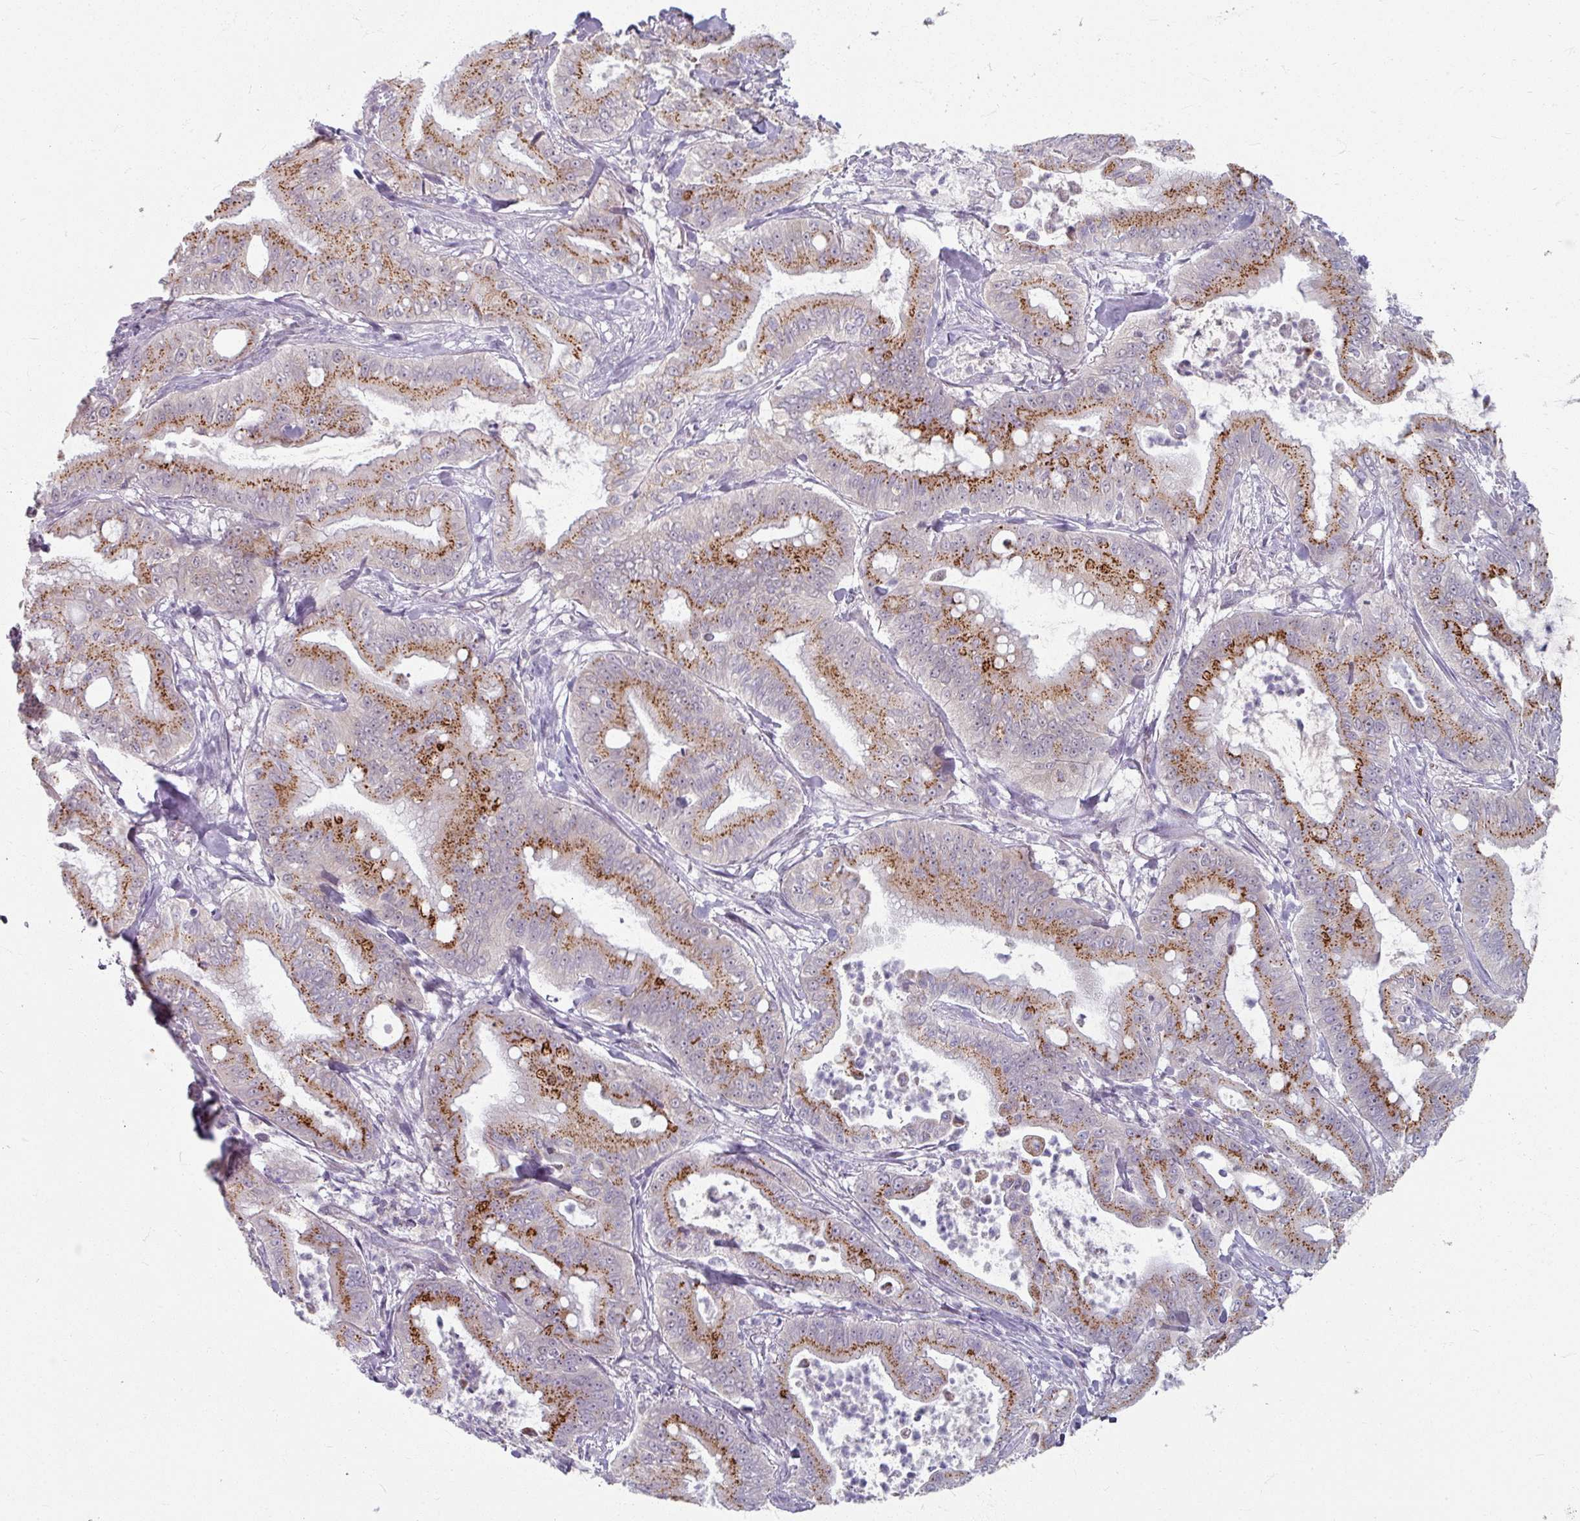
{"staining": {"intensity": "strong", "quantity": "25%-75%", "location": "cytoplasmic/membranous"}, "tissue": "pancreatic cancer", "cell_type": "Tumor cells", "image_type": "cancer", "snomed": [{"axis": "morphology", "description": "Adenocarcinoma, NOS"}, {"axis": "topography", "description": "Pancreas"}], "caption": "This photomicrograph demonstrates immunohistochemistry (IHC) staining of human pancreatic cancer, with high strong cytoplasmic/membranous expression in approximately 25%-75% of tumor cells.", "gene": "KMT5C", "patient": {"sex": "male", "age": 71}}